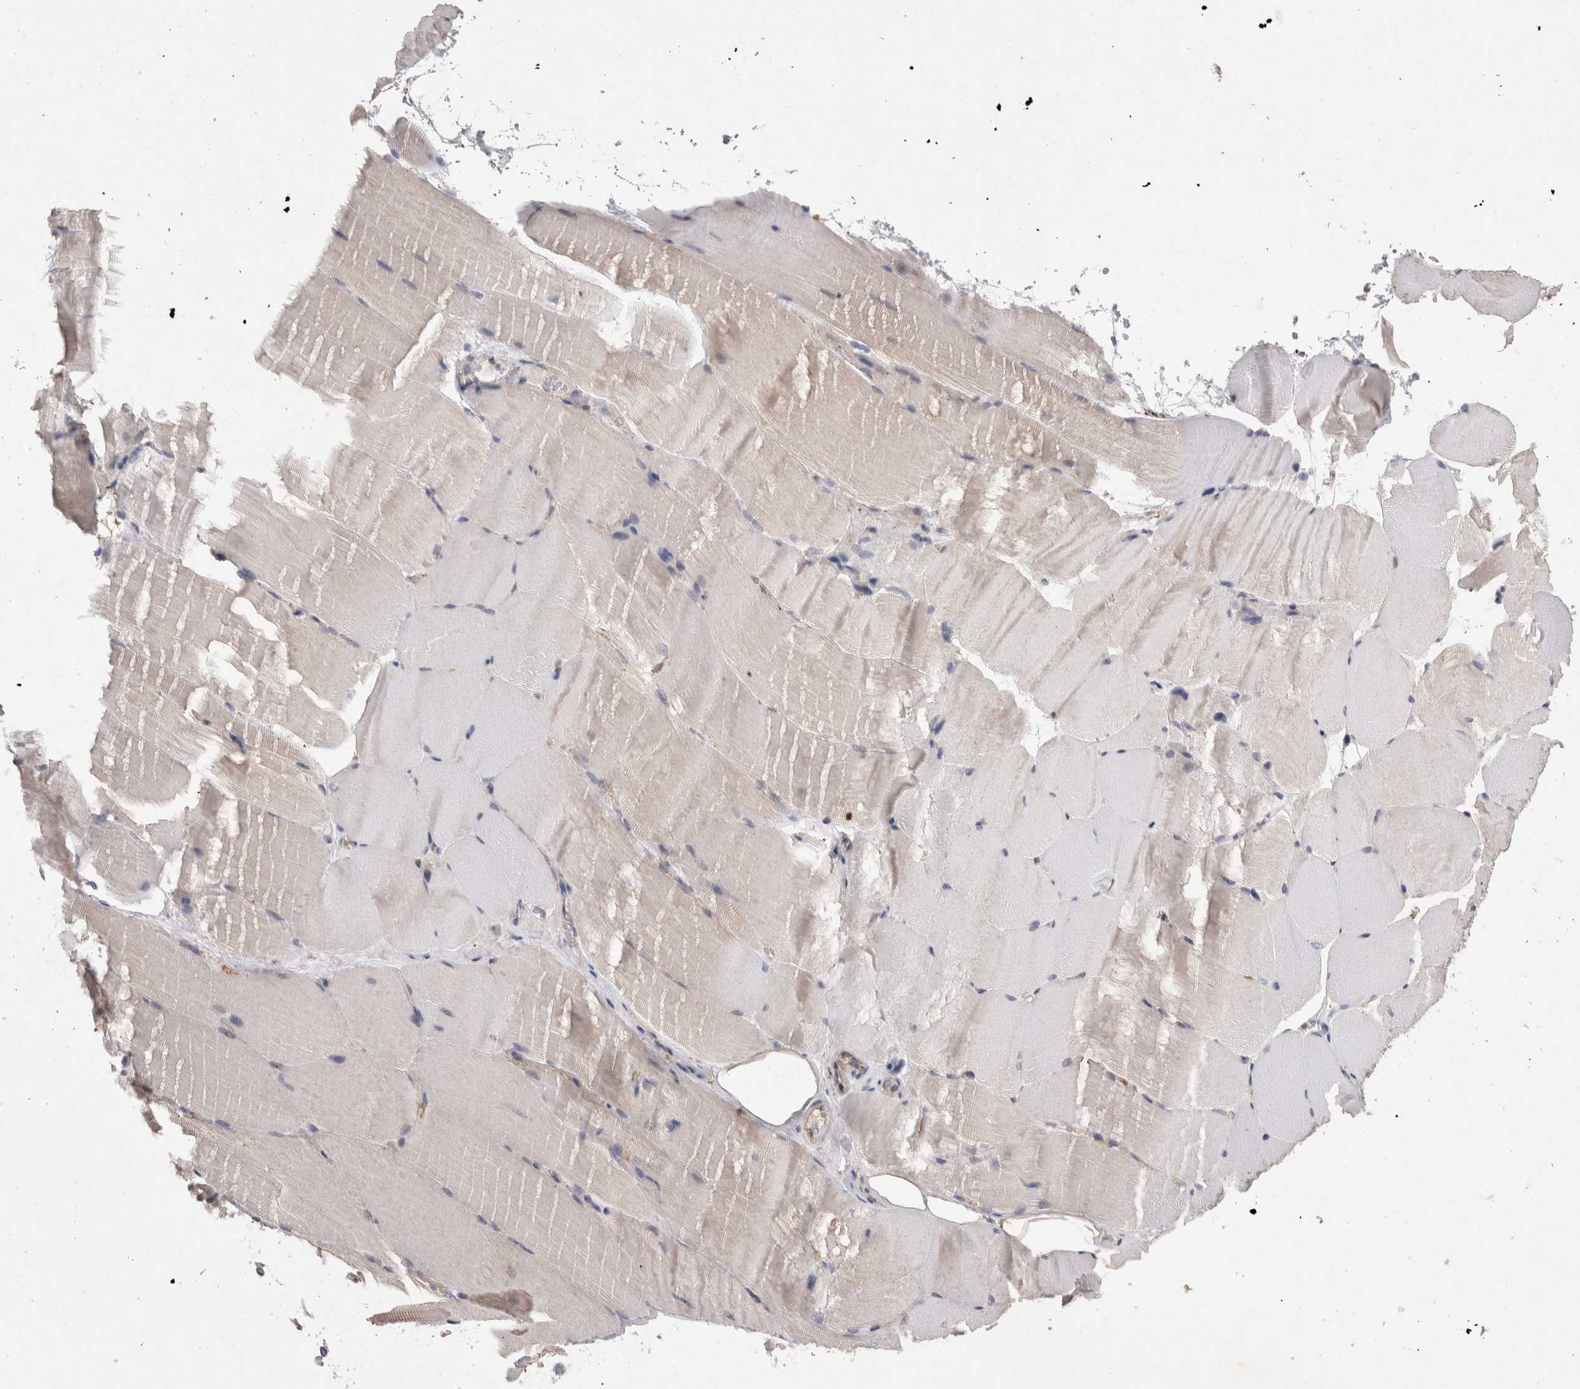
{"staining": {"intensity": "negative", "quantity": "none", "location": "none"}, "tissue": "skeletal muscle", "cell_type": "Myocytes", "image_type": "normal", "snomed": [{"axis": "morphology", "description": "Normal tissue, NOS"}, {"axis": "topography", "description": "Skeletal muscle"}, {"axis": "topography", "description": "Parathyroid gland"}], "caption": "DAB immunohistochemical staining of benign human skeletal muscle demonstrates no significant positivity in myocytes.", "gene": "RASSF3", "patient": {"sex": "female", "age": 37}}